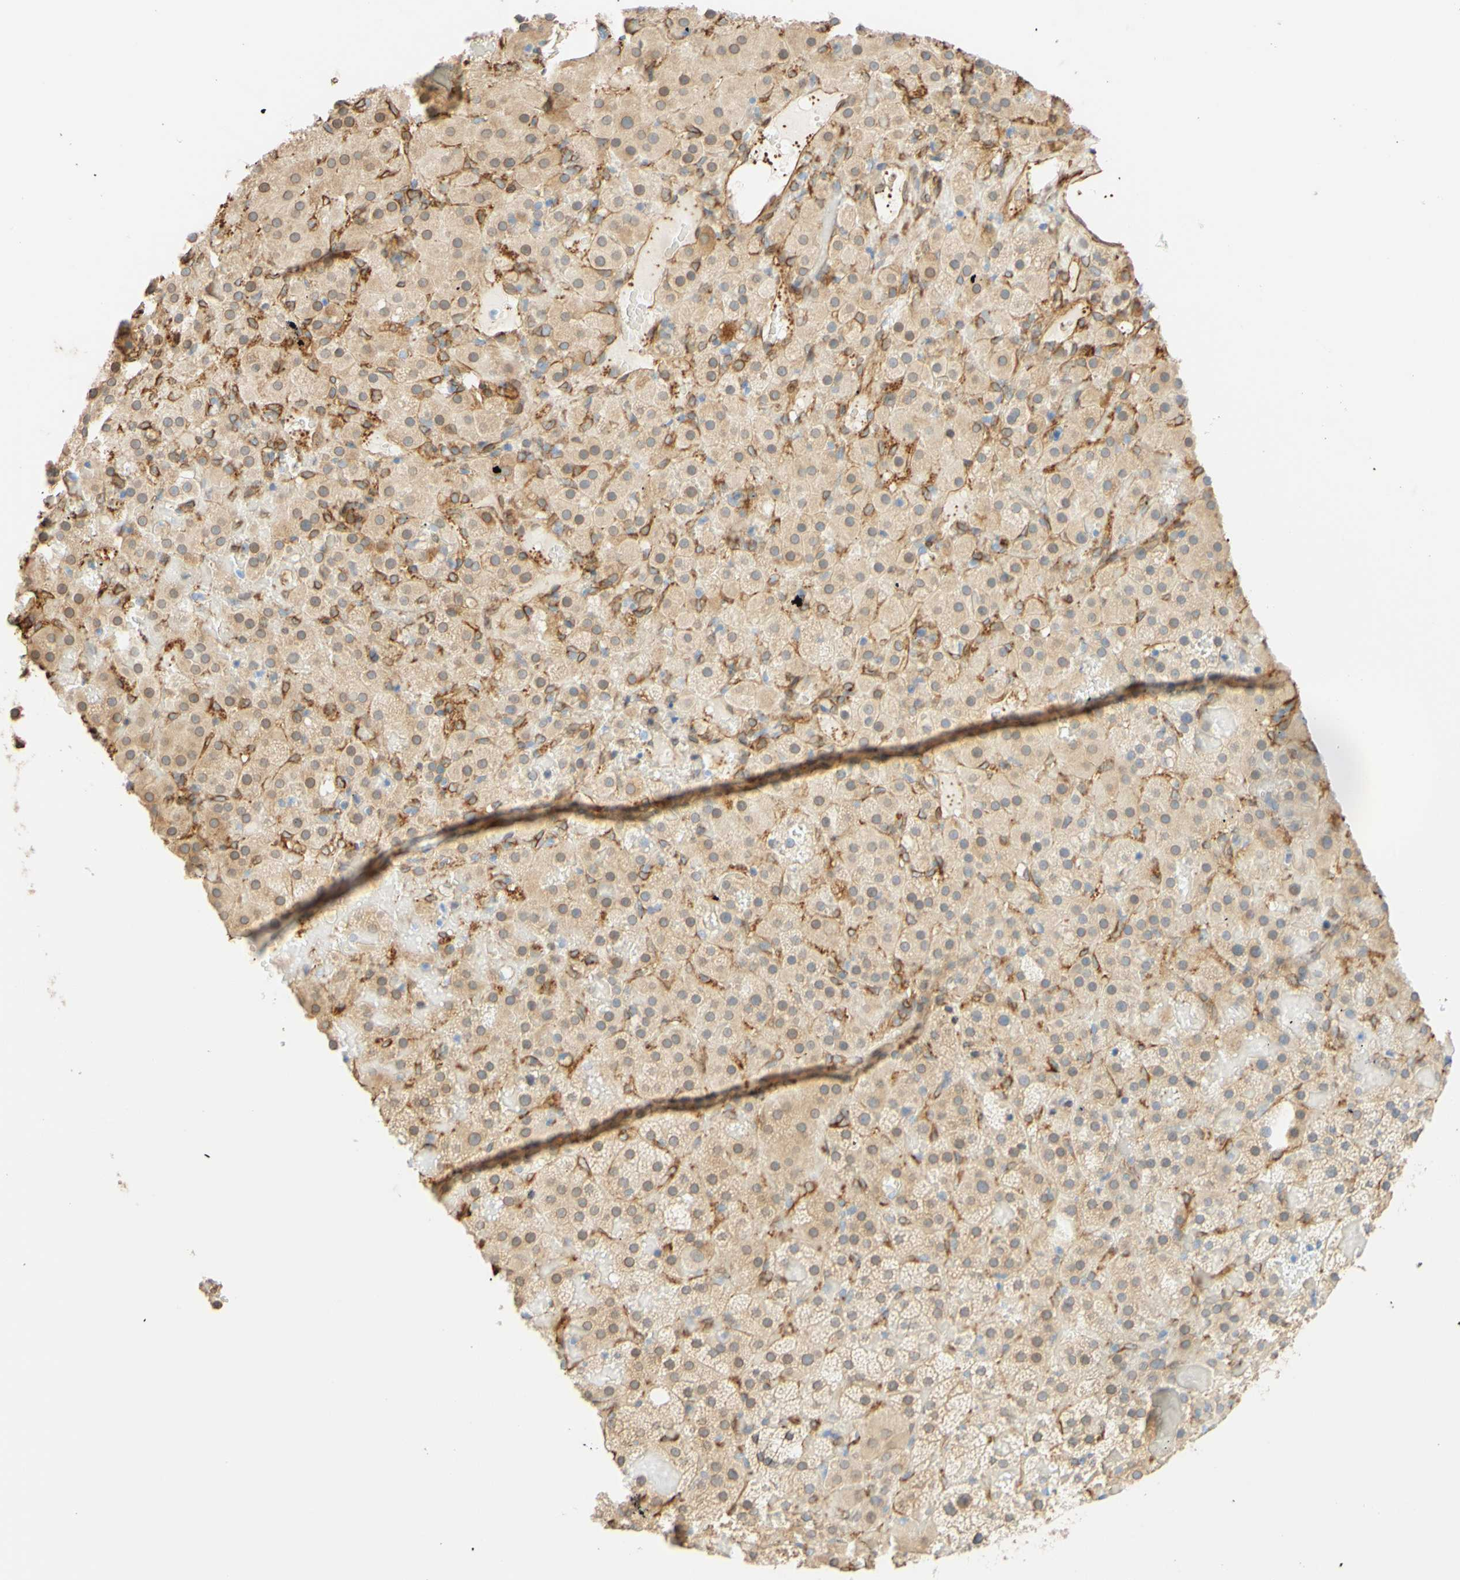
{"staining": {"intensity": "moderate", "quantity": "25%-75%", "location": "cytoplasmic/membranous,nuclear"}, "tissue": "adrenal gland", "cell_type": "Glandular cells", "image_type": "normal", "snomed": [{"axis": "morphology", "description": "Normal tissue, NOS"}, {"axis": "topography", "description": "Adrenal gland"}], "caption": "The immunohistochemical stain labels moderate cytoplasmic/membranous,nuclear expression in glandular cells of unremarkable adrenal gland. The staining was performed using DAB (3,3'-diaminobenzidine), with brown indicating positive protein expression. Nuclei are stained blue with hematoxylin.", "gene": "ENDOD1", "patient": {"sex": "female", "age": 59}}